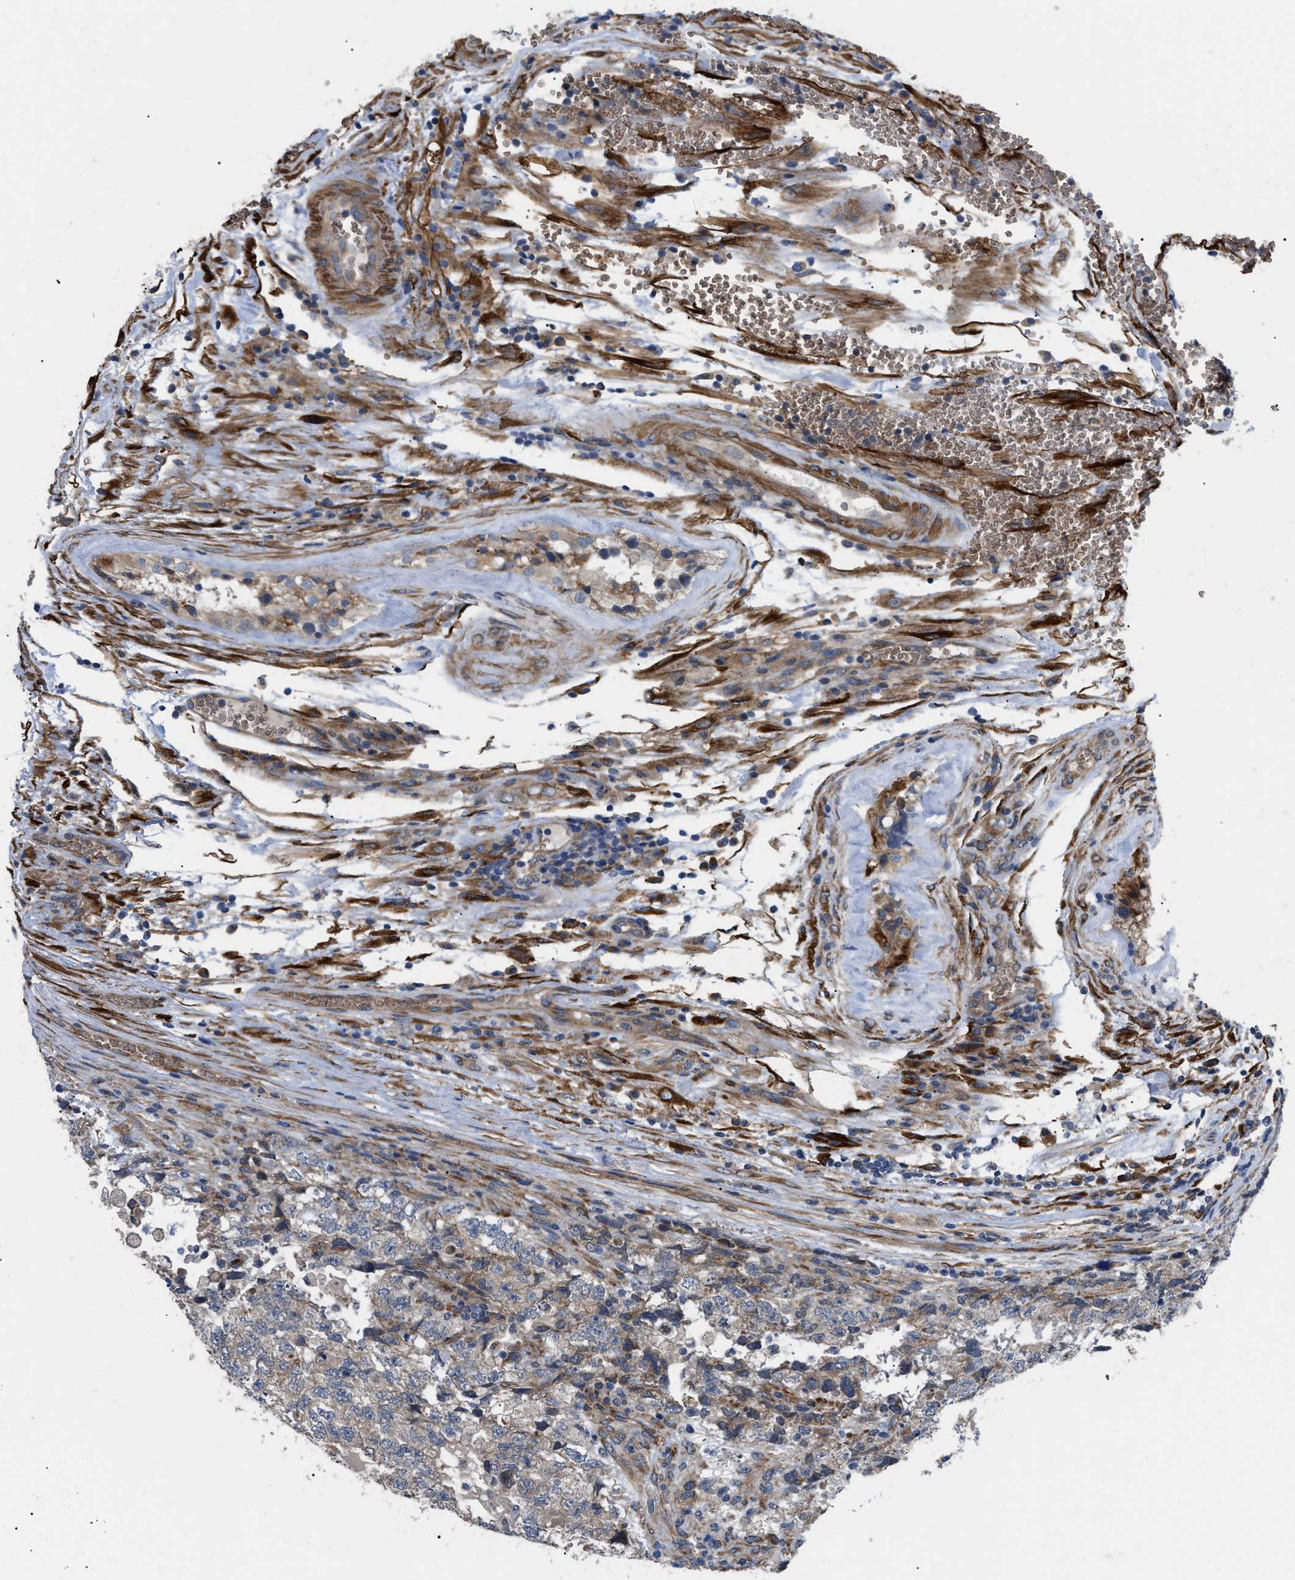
{"staining": {"intensity": "negative", "quantity": "none", "location": "none"}, "tissue": "testis cancer", "cell_type": "Tumor cells", "image_type": "cancer", "snomed": [{"axis": "morphology", "description": "Carcinoma, Embryonal, NOS"}, {"axis": "topography", "description": "Testis"}], "caption": "The histopathology image reveals no significant expression in tumor cells of testis cancer.", "gene": "MYO10", "patient": {"sex": "male", "age": 36}}